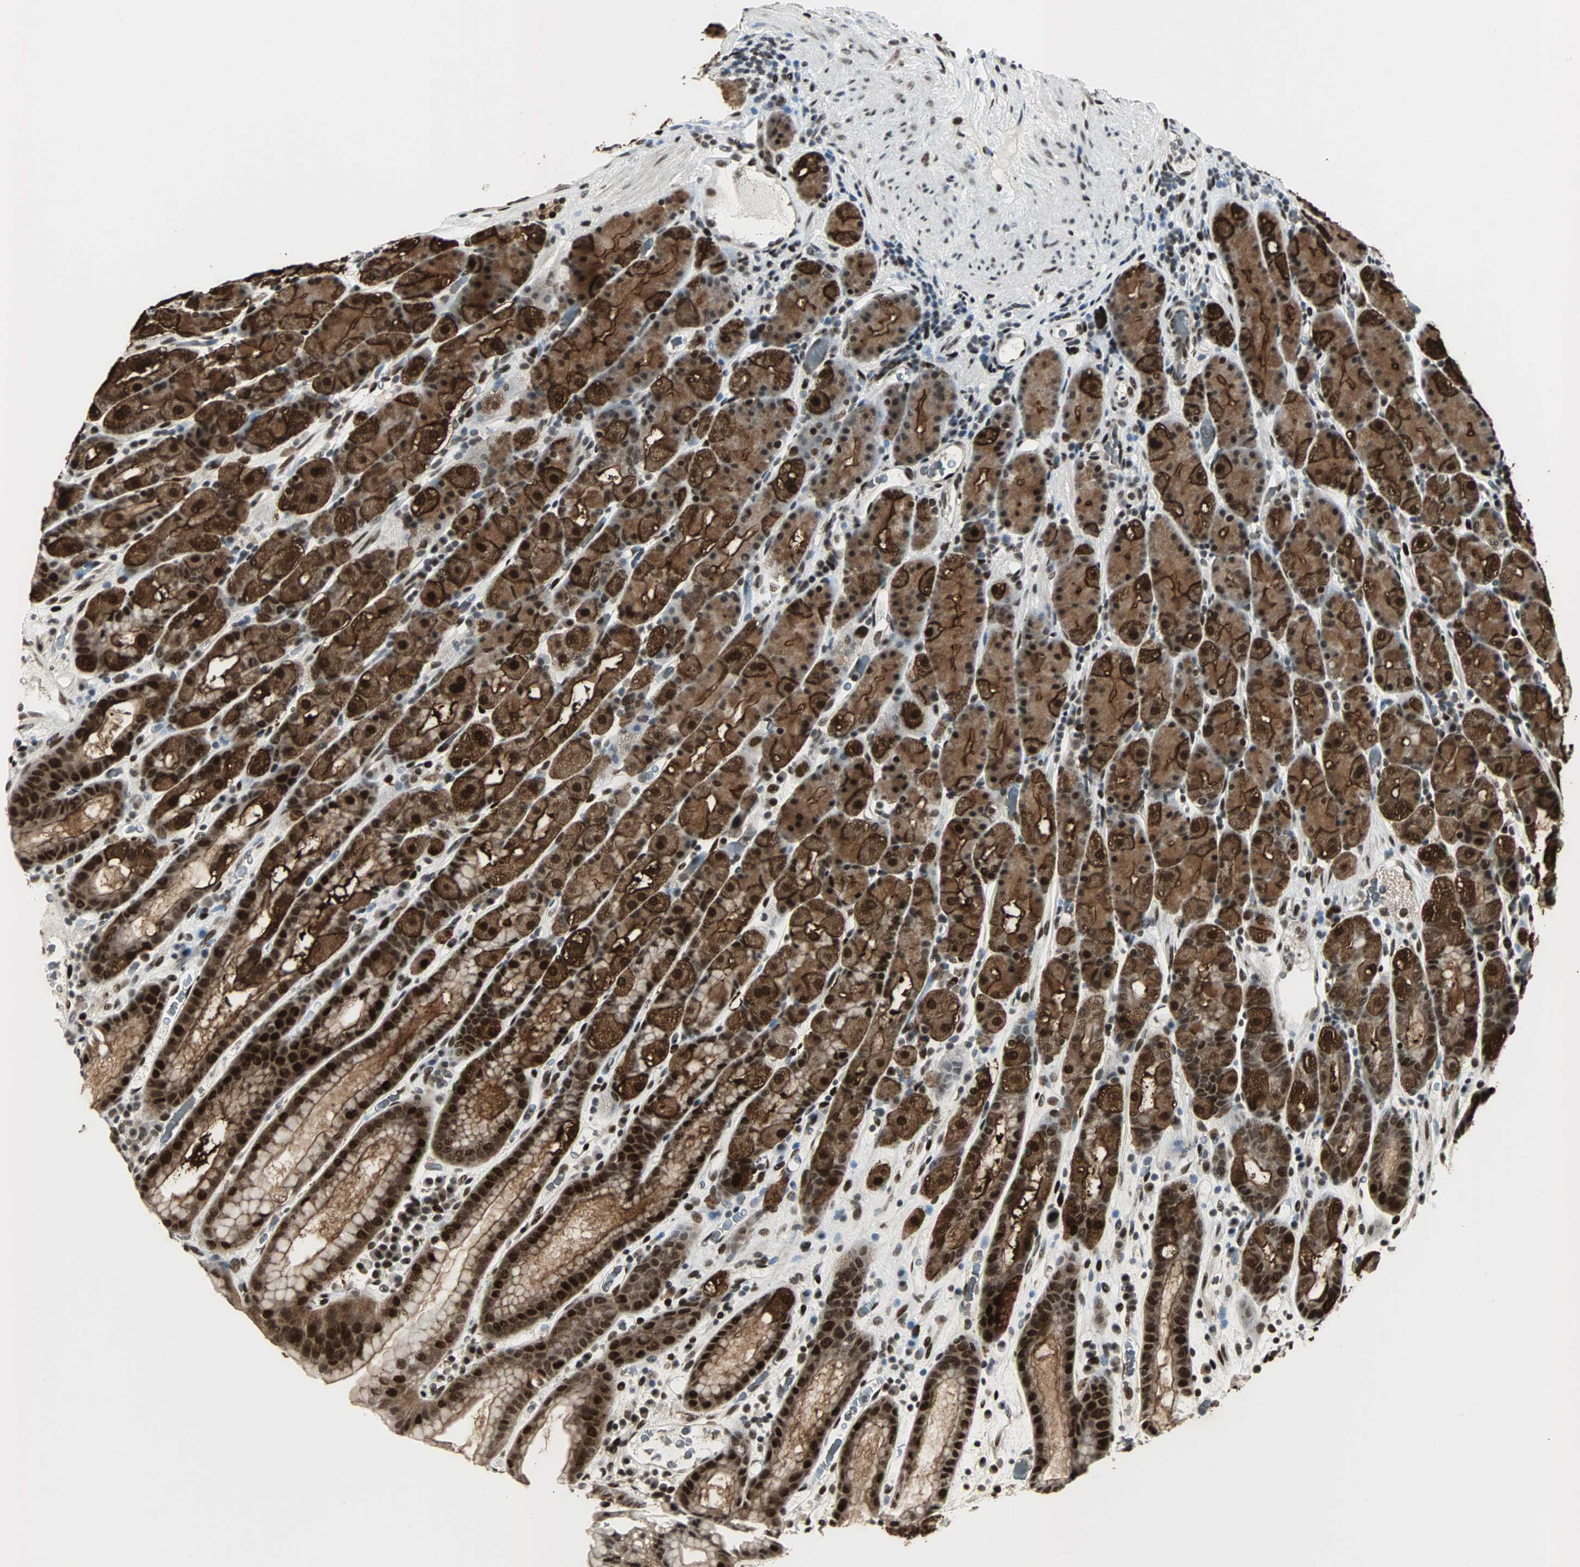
{"staining": {"intensity": "strong", "quantity": ">75%", "location": "cytoplasmic/membranous,nuclear"}, "tissue": "stomach", "cell_type": "Glandular cells", "image_type": "normal", "snomed": [{"axis": "morphology", "description": "Normal tissue, NOS"}, {"axis": "topography", "description": "Stomach, upper"}], "caption": "Strong cytoplasmic/membranous,nuclear positivity is present in about >75% of glandular cells in unremarkable stomach. Nuclei are stained in blue.", "gene": "TAF5", "patient": {"sex": "male", "age": 68}}